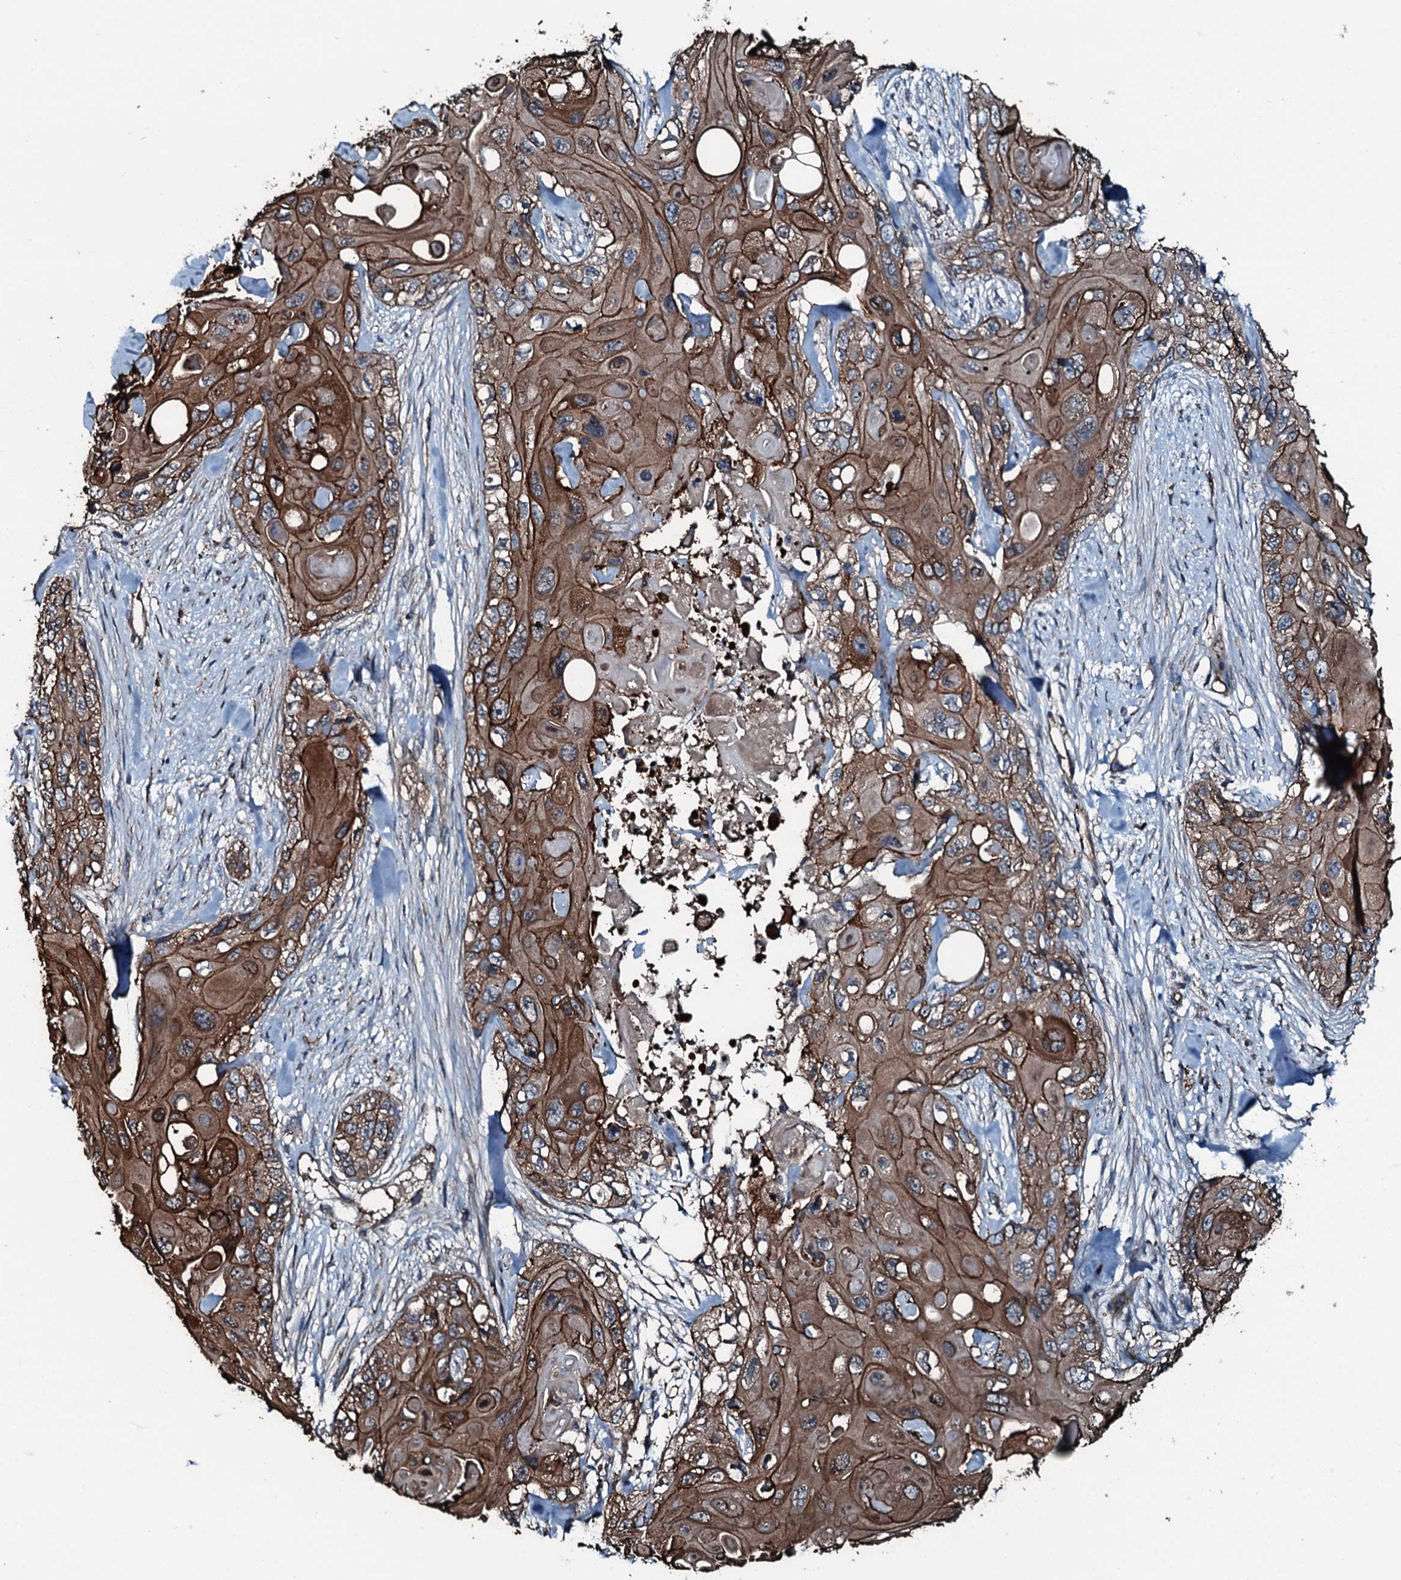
{"staining": {"intensity": "strong", "quantity": ">75%", "location": "cytoplasmic/membranous"}, "tissue": "skin cancer", "cell_type": "Tumor cells", "image_type": "cancer", "snomed": [{"axis": "morphology", "description": "Normal tissue, NOS"}, {"axis": "morphology", "description": "Squamous cell carcinoma, NOS"}, {"axis": "topography", "description": "Skin"}], "caption": "This is an image of IHC staining of skin cancer (squamous cell carcinoma), which shows strong expression in the cytoplasmic/membranous of tumor cells.", "gene": "SLC25A38", "patient": {"sex": "male", "age": 72}}